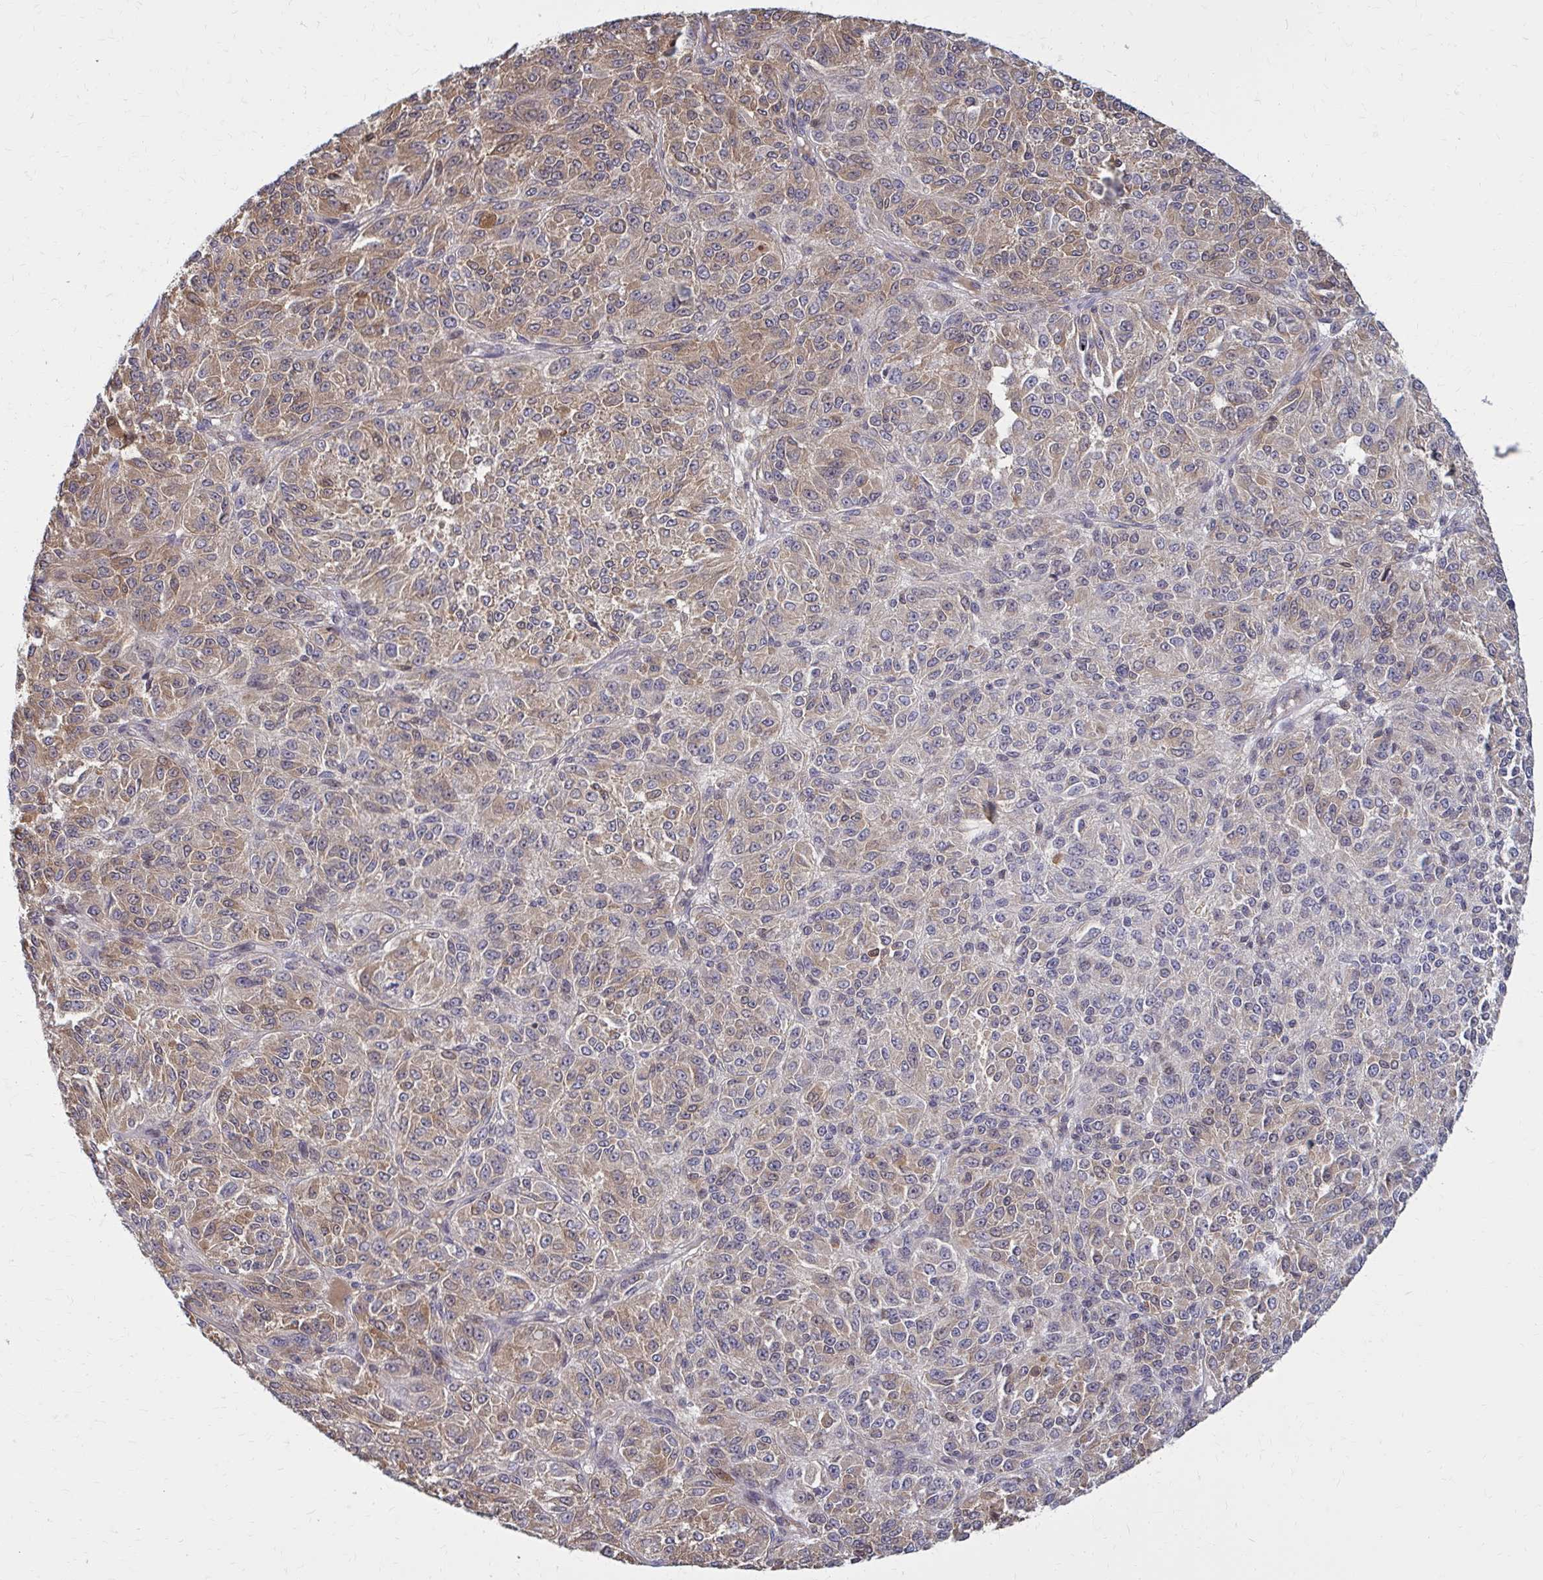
{"staining": {"intensity": "moderate", "quantity": "25%-75%", "location": "cytoplasmic/membranous"}, "tissue": "melanoma", "cell_type": "Tumor cells", "image_type": "cancer", "snomed": [{"axis": "morphology", "description": "Malignant melanoma, Metastatic site"}, {"axis": "topography", "description": "Brain"}], "caption": "An image of human melanoma stained for a protein reveals moderate cytoplasmic/membranous brown staining in tumor cells.", "gene": "DBI", "patient": {"sex": "female", "age": 56}}